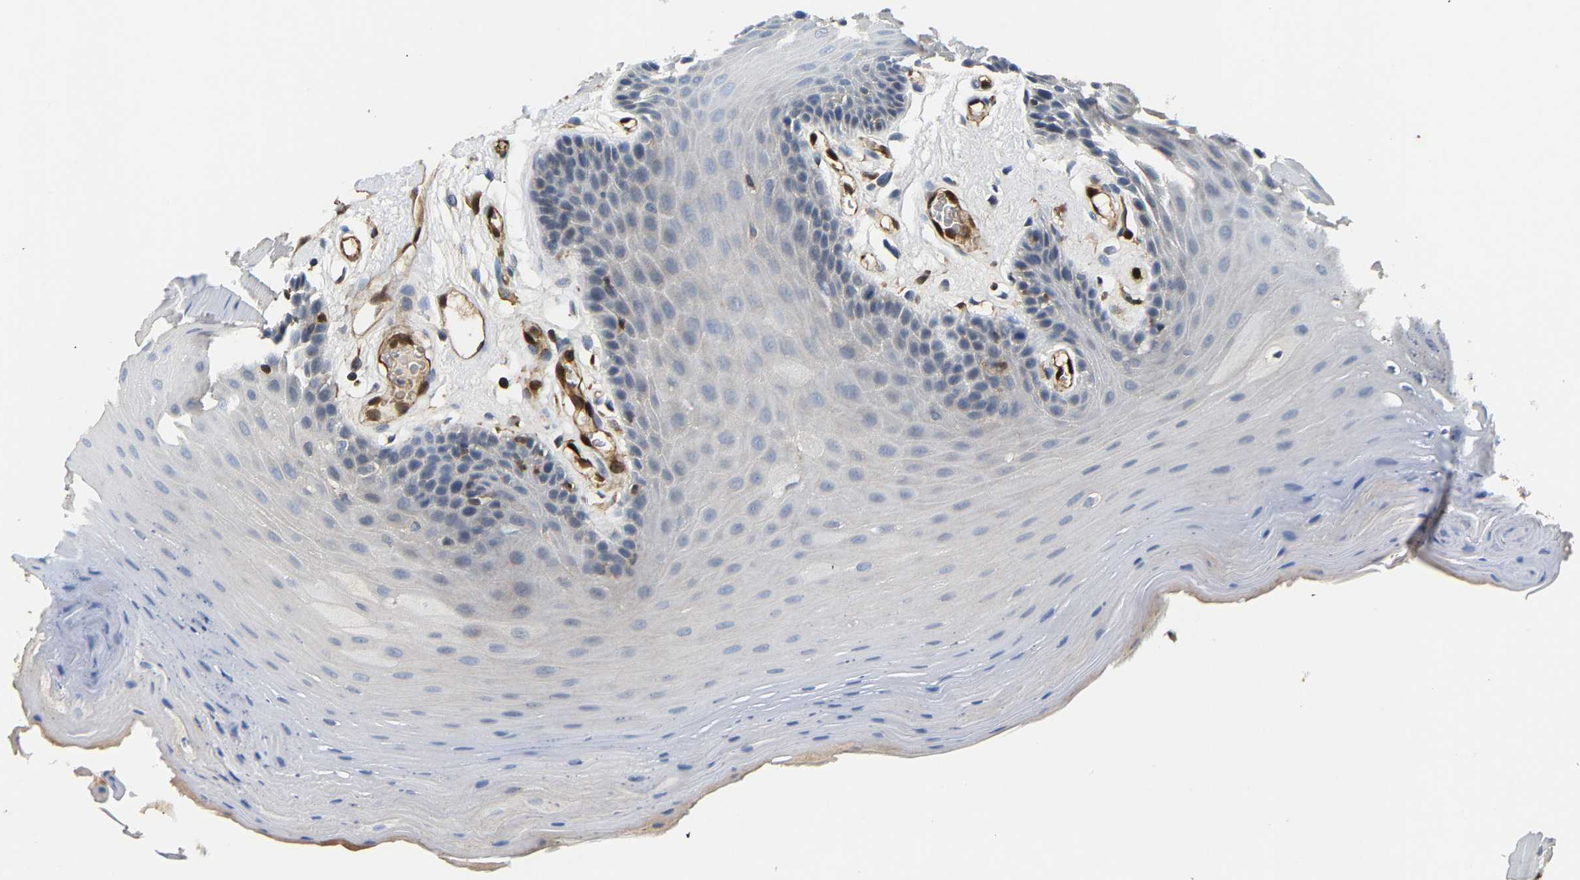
{"staining": {"intensity": "negative", "quantity": "none", "location": "none"}, "tissue": "oral mucosa", "cell_type": "Squamous epithelial cells", "image_type": "normal", "snomed": [{"axis": "morphology", "description": "Normal tissue, NOS"}, {"axis": "morphology", "description": "Squamous cell carcinoma, NOS"}, {"axis": "topography", "description": "Oral tissue"}, {"axis": "topography", "description": "Head-Neck"}], "caption": "A high-resolution micrograph shows IHC staining of normal oral mucosa, which reveals no significant staining in squamous epithelial cells. The staining was performed using DAB (3,3'-diaminobenzidine) to visualize the protein expression in brown, while the nuclei were stained in blue with hematoxylin (Magnification: 20x).", "gene": "GIMAP7", "patient": {"sex": "male", "age": 71}}